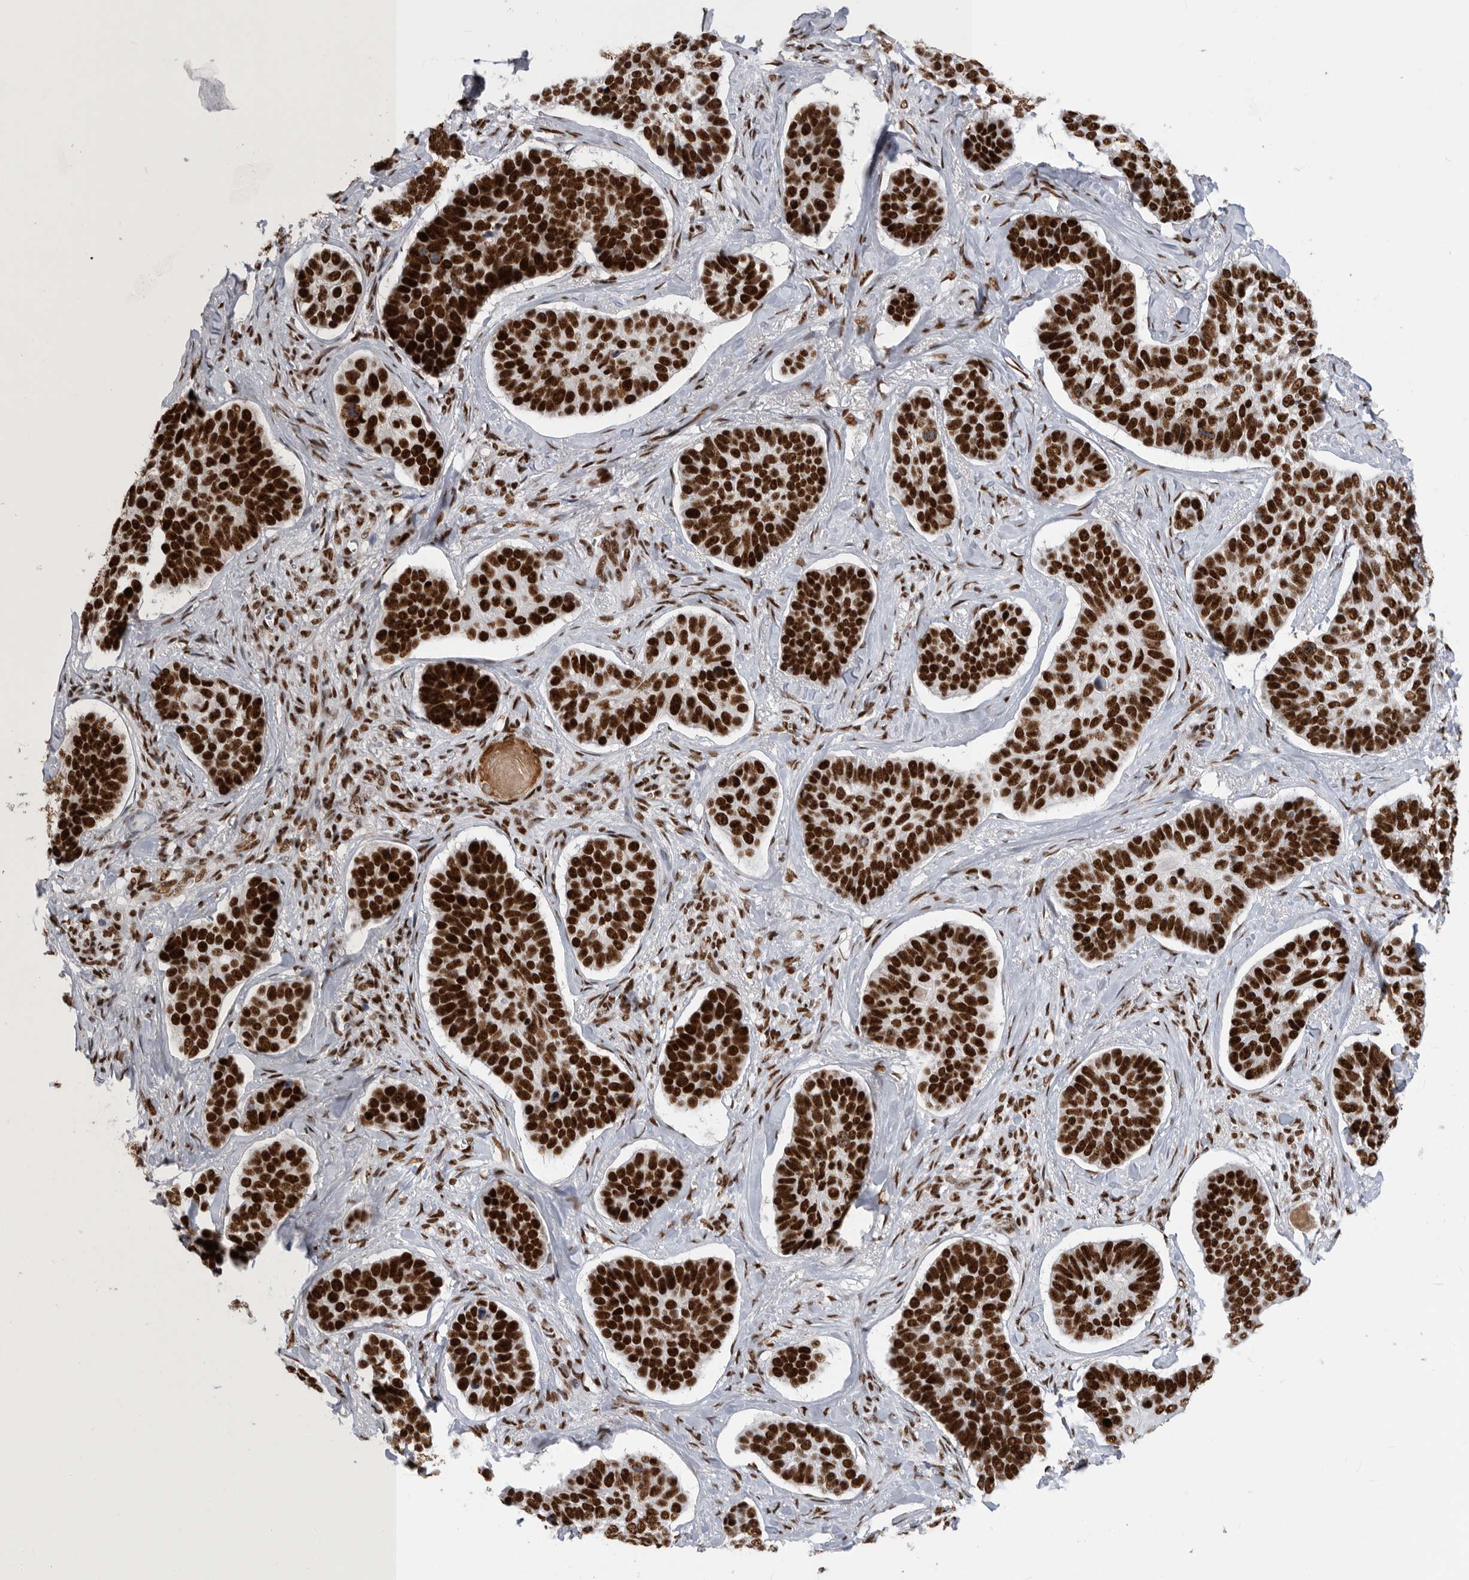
{"staining": {"intensity": "strong", "quantity": ">75%", "location": "nuclear"}, "tissue": "skin cancer", "cell_type": "Tumor cells", "image_type": "cancer", "snomed": [{"axis": "morphology", "description": "Basal cell carcinoma"}, {"axis": "topography", "description": "Skin"}], "caption": "Skin basal cell carcinoma stained for a protein (brown) demonstrates strong nuclear positive expression in approximately >75% of tumor cells.", "gene": "BCLAF1", "patient": {"sex": "male", "age": 62}}